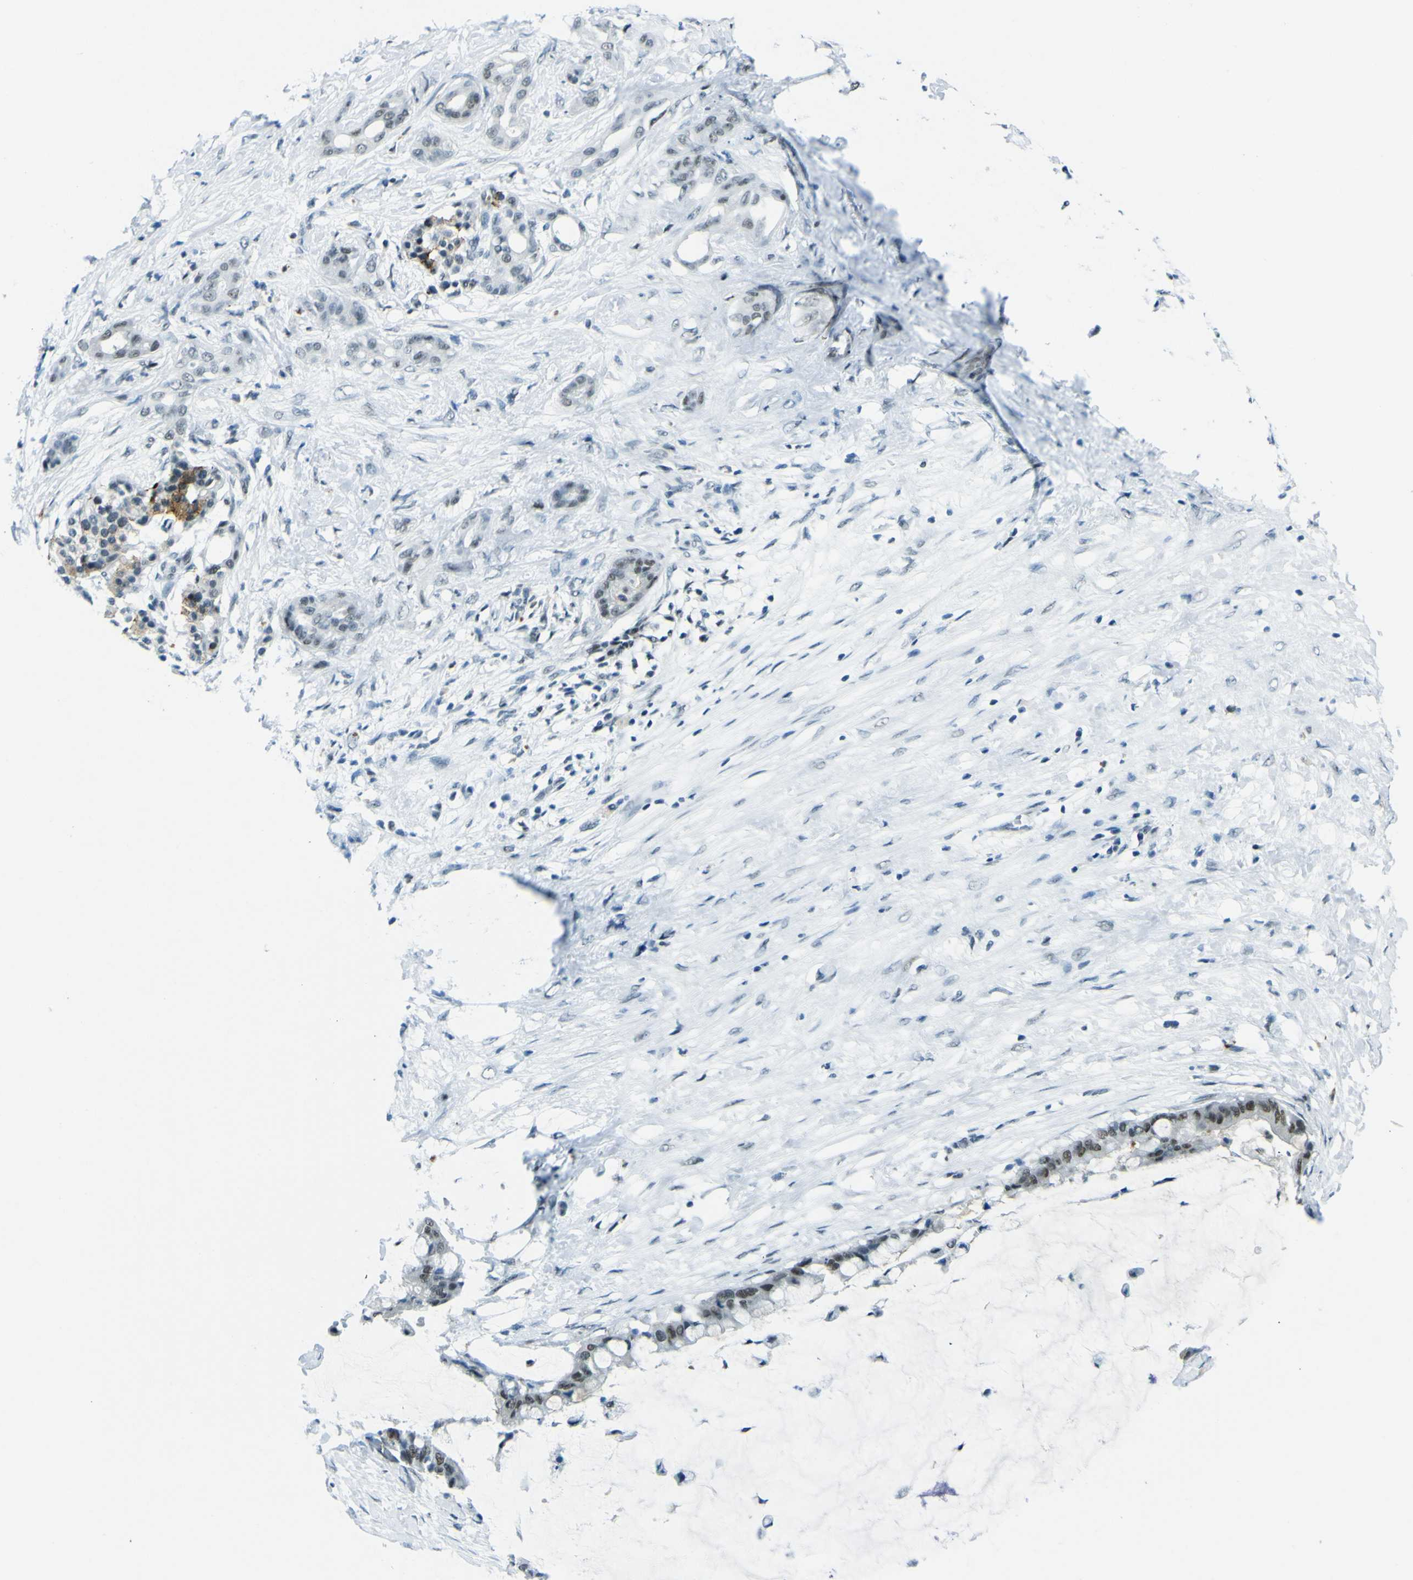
{"staining": {"intensity": "moderate", "quantity": ">75%", "location": "nuclear"}, "tissue": "pancreatic cancer", "cell_type": "Tumor cells", "image_type": "cancer", "snomed": [{"axis": "morphology", "description": "Adenocarcinoma, NOS"}, {"axis": "topography", "description": "Pancreas"}], "caption": "Pancreatic adenocarcinoma stained for a protein reveals moderate nuclear positivity in tumor cells.", "gene": "CEBPG", "patient": {"sex": "male", "age": 41}}